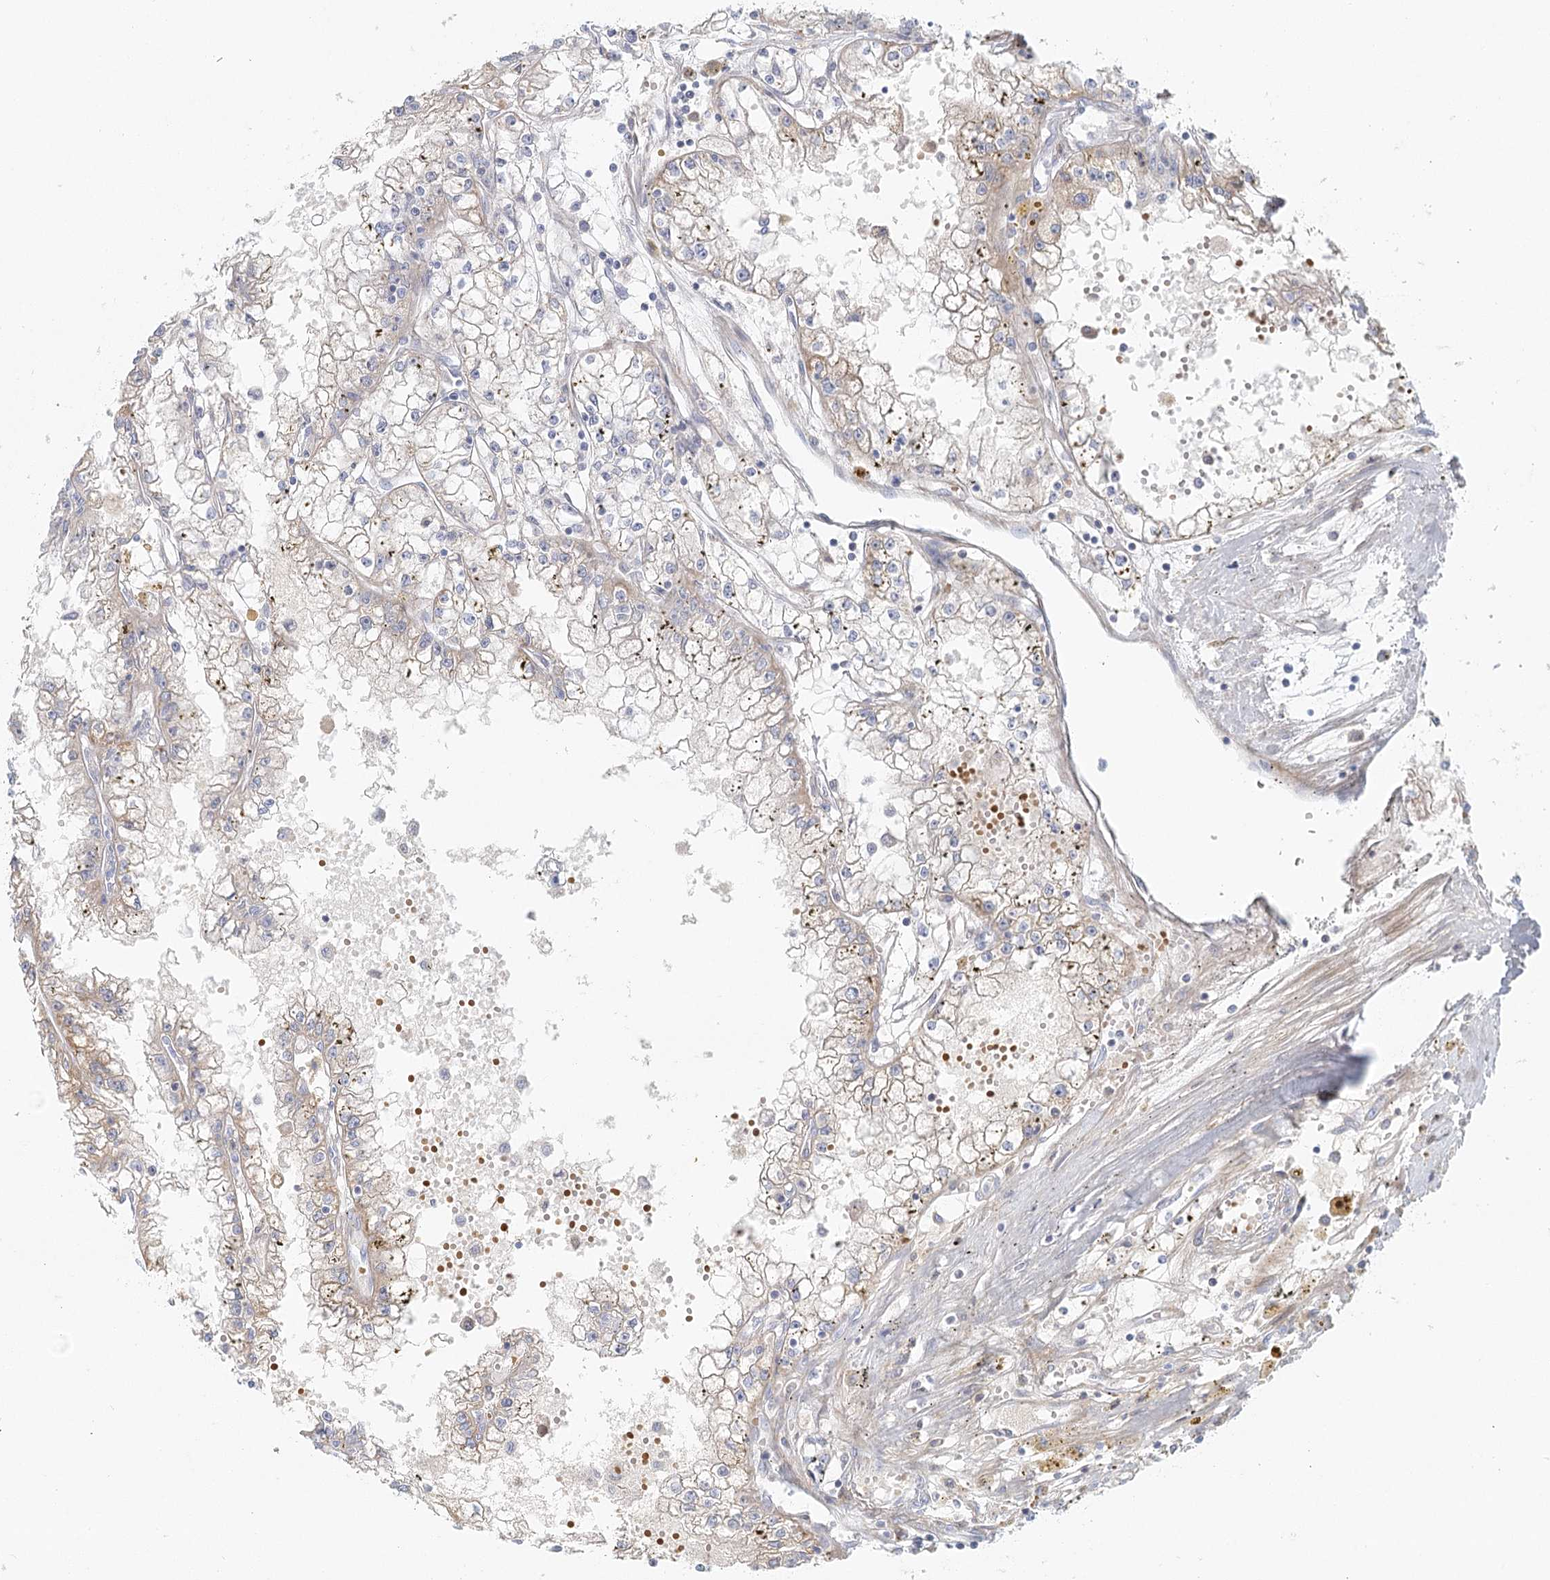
{"staining": {"intensity": "negative", "quantity": "none", "location": "none"}, "tissue": "renal cancer", "cell_type": "Tumor cells", "image_type": "cancer", "snomed": [{"axis": "morphology", "description": "Adenocarcinoma, NOS"}, {"axis": "topography", "description": "Kidney"}], "caption": "A high-resolution micrograph shows immunohistochemistry (IHC) staining of renal cancer (adenocarcinoma), which demonstrates no significant positivity in tumor cells. Brightfield microscopy of immunohistochemistry stained with DAB (3,3'-diaminobenzidine) (brown) and hematoxylin (blue), captured at high magnification.", "gene": "DMGDH", "patient": {"sex": "male", "age": 56}}